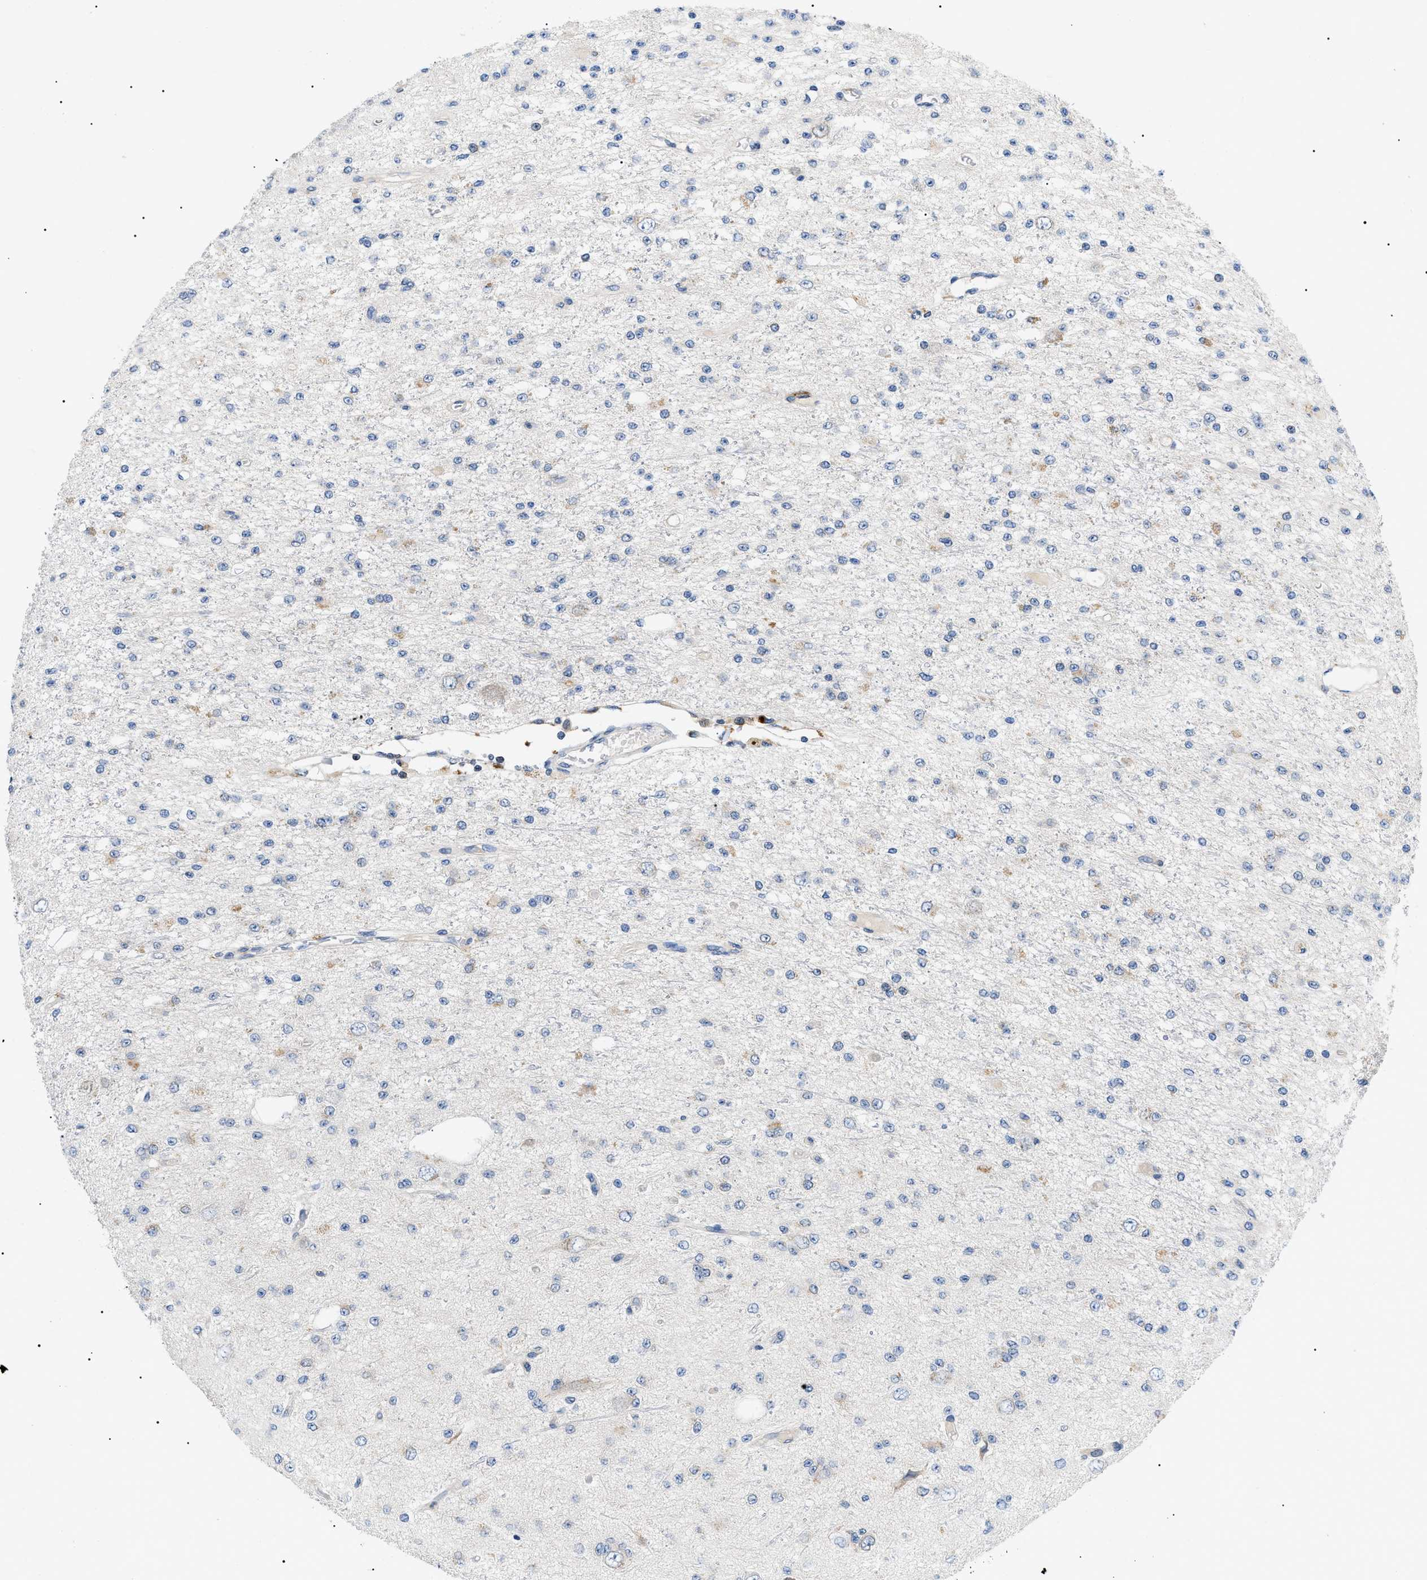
{"staining": {"intensity": "negative", "quantity": "none", "location": "none"}, "tissue": "glioma", "cell_type": "Tumor cells", "image_type": "cancer", "snomed": [{"axis": "morphology", "description": "Glioma, malignant, Low grade"}, {"axis": "topography", "description": "Brain"}], "caption": "Protein analysis of glioma exhibits no significant staining in tumor cells.", "gene": "DERL1", "patient": {"sex": "male", "age": 38}}